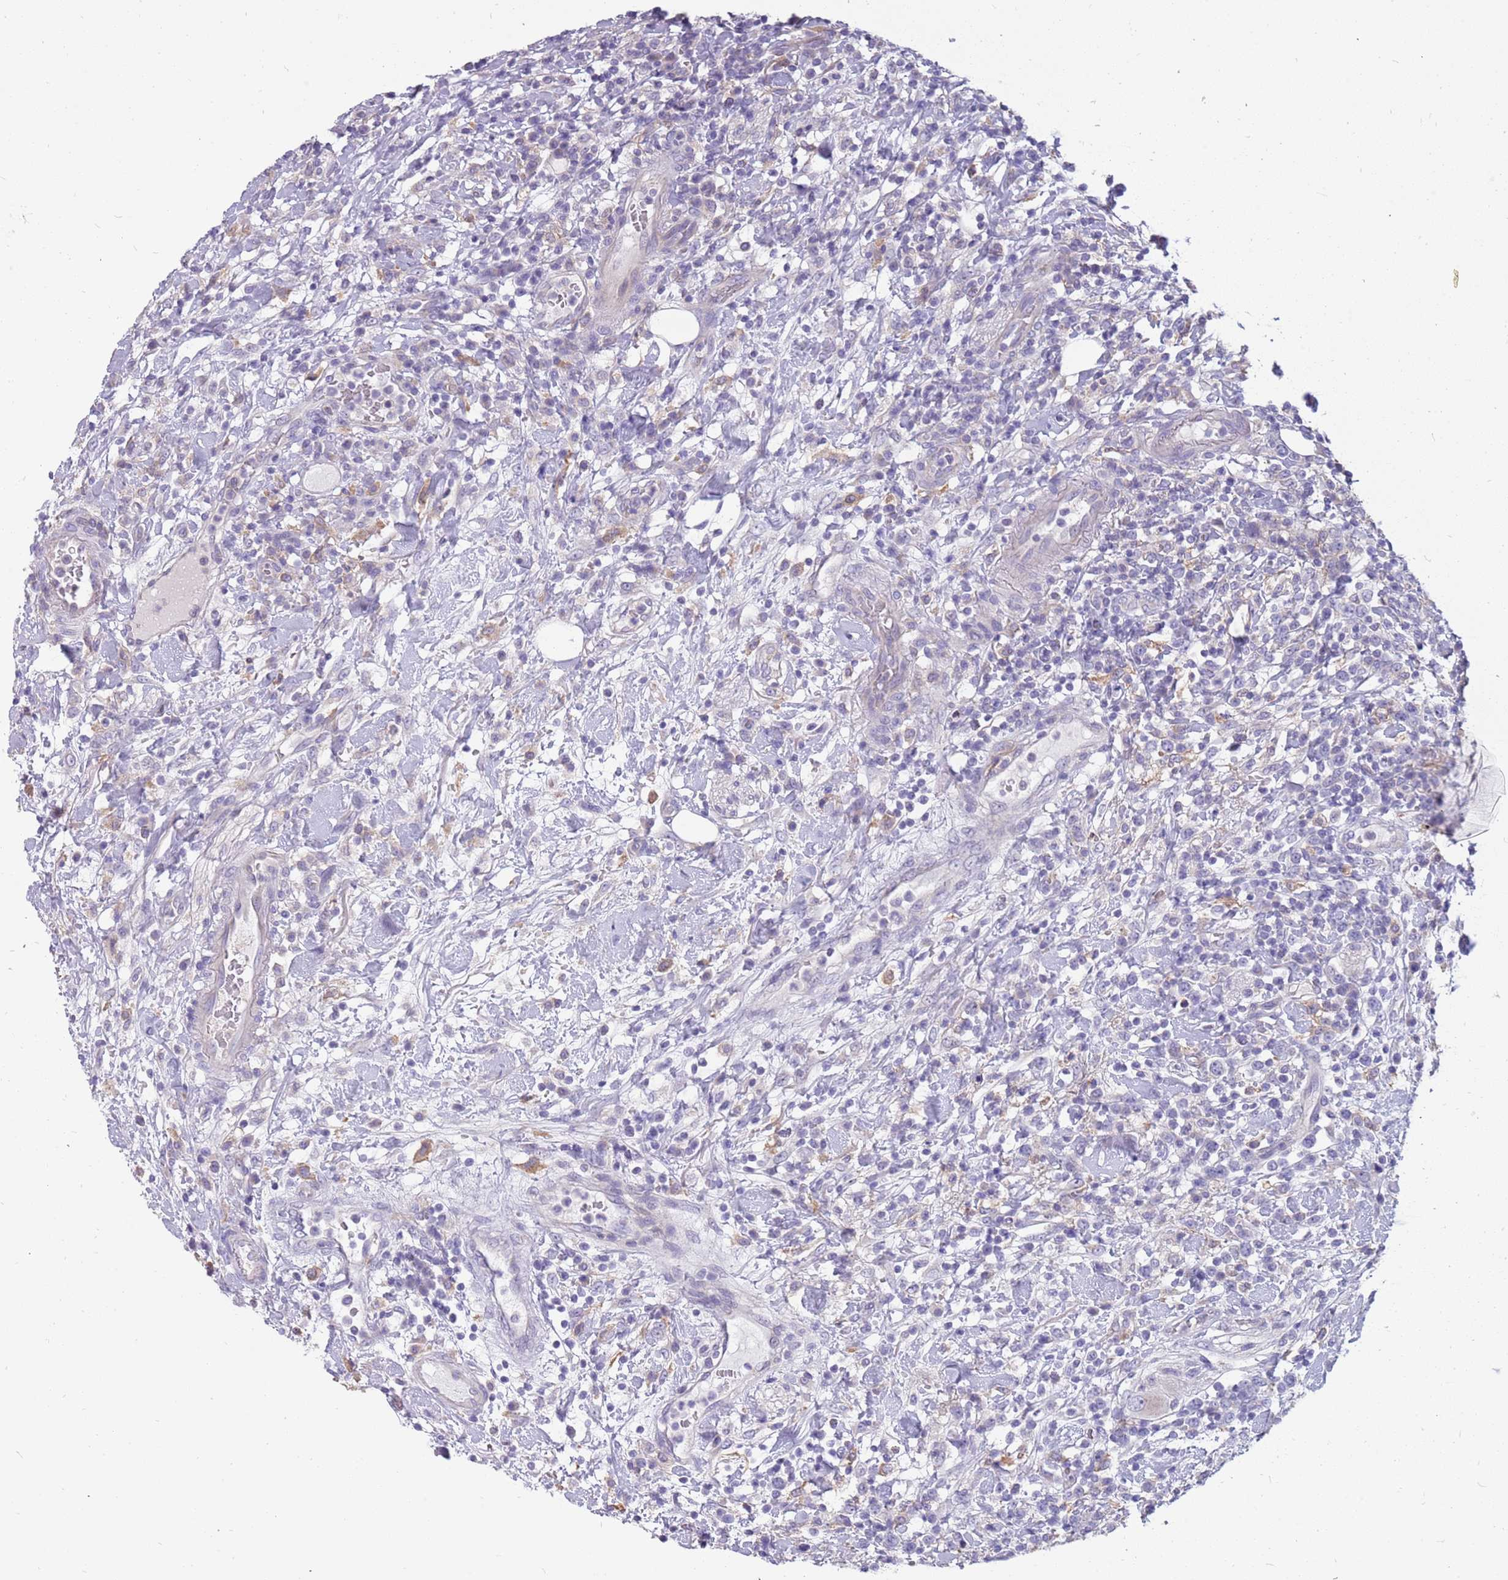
{"staining": {"intensity": "negative", "quantity": "none", "location": "none"}, "tissue": "lymphoma", "cell_type": "Tumor cells", "image_type": "cancer", "snomed": [{"axis": "morphology", "description": "Malignant lymphoma, non-Hodgkin's type, High grade"}, {"axis": "topography", "description": "Colon"}], "caption": "Image shows no significant protein positivity in tumor cells of lymphoma.", "gene": "RHCG", "patient": {"sex": "female", "age": 53}}